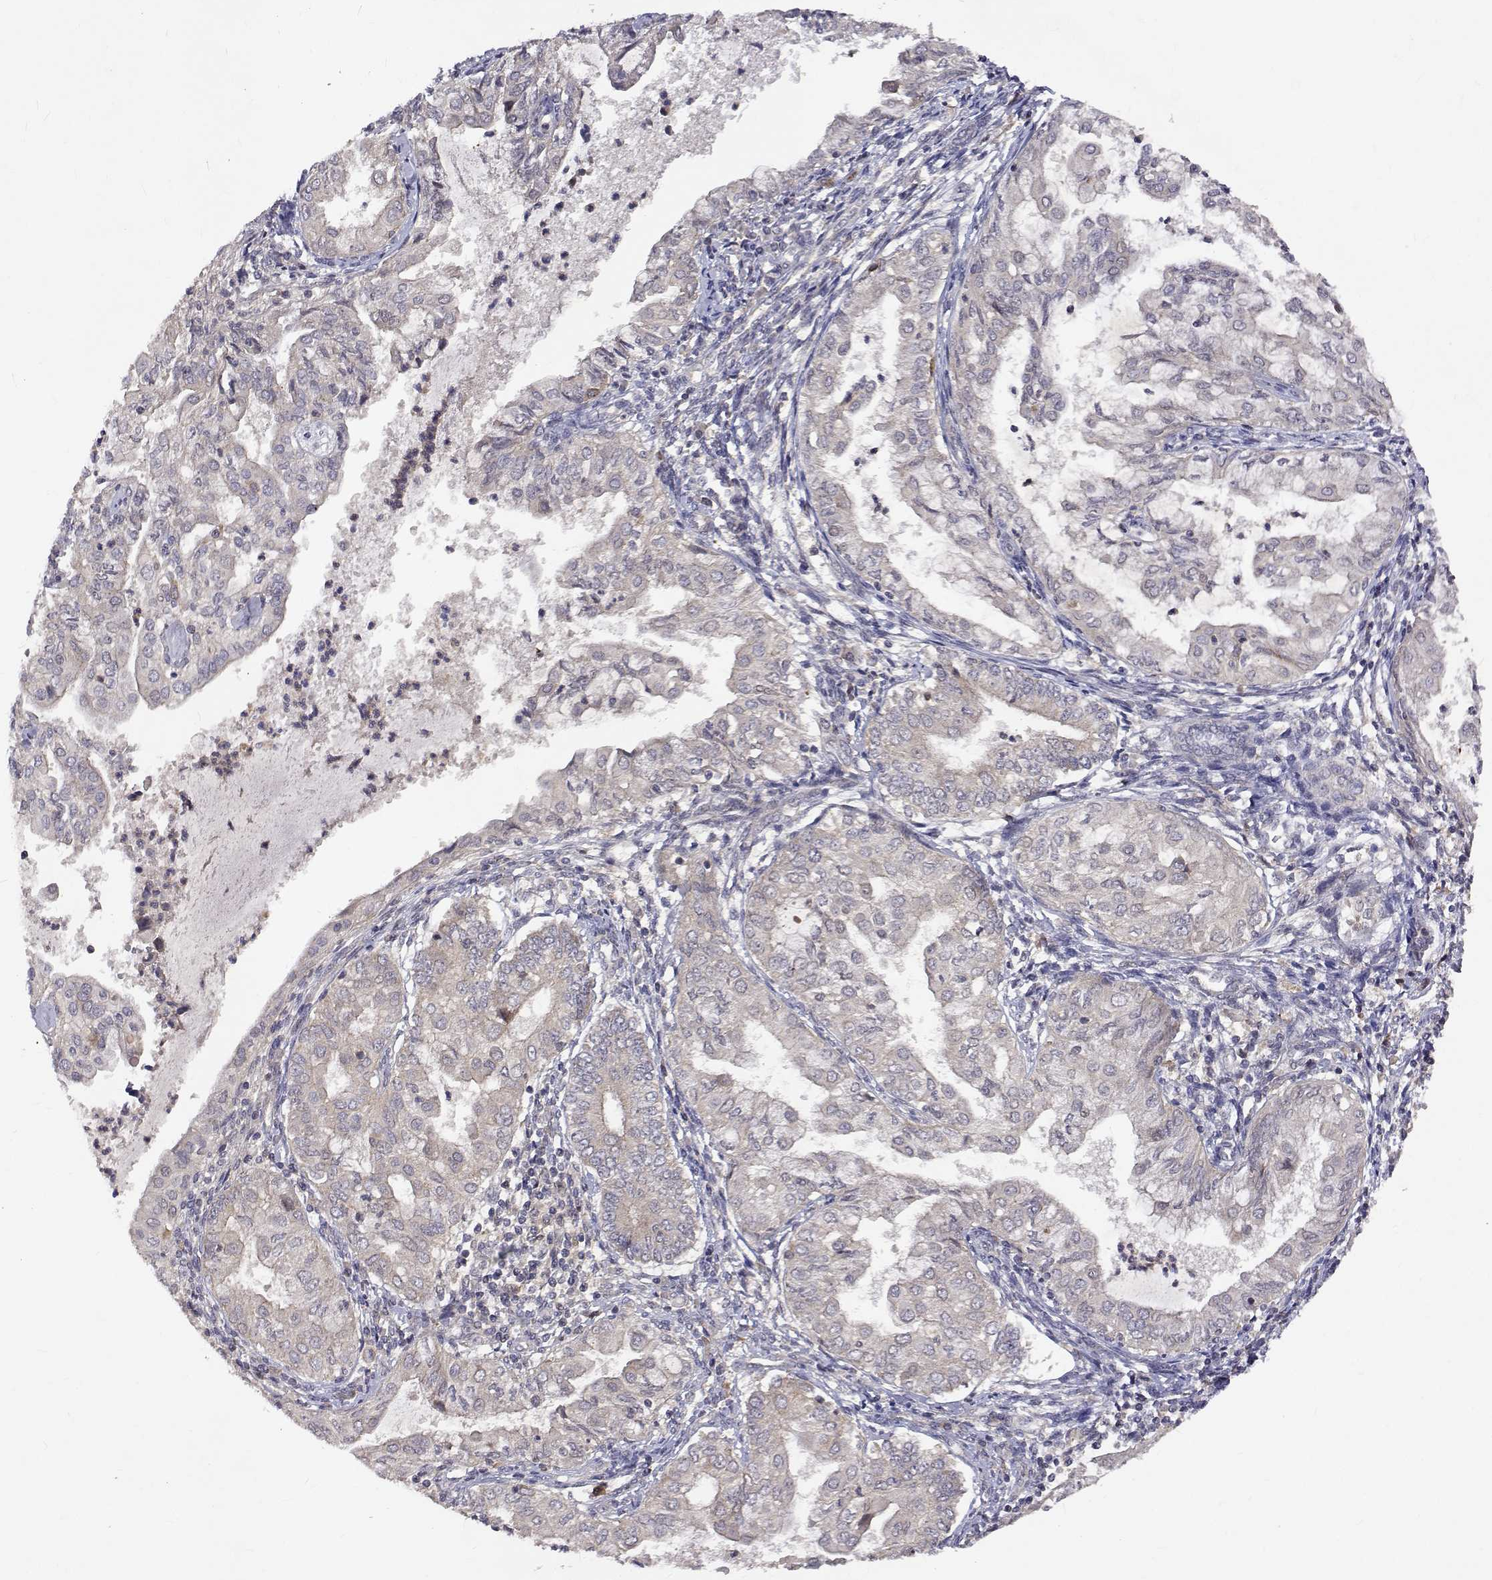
{"staining": {"intensity": "negative", "quantity": "none", "location": "none"}, "tissue": "endometrial cancer", "cell_type": "Tumor cells", "image_type": "cancer", "snomed": [{"axis": "morphology", "description": "Adenocarcinoma, NOS"}, {"axis": "topography", "description": "Endometrium"}], "caption": "DAB (3,3'-diaminobenzidine) immunohistochemical staining of endometrial adenocarcinoma shows no significant staining in tumor cells.", "gene": "ALKBH8", "patient": {"sex": "female", "age": 68}}